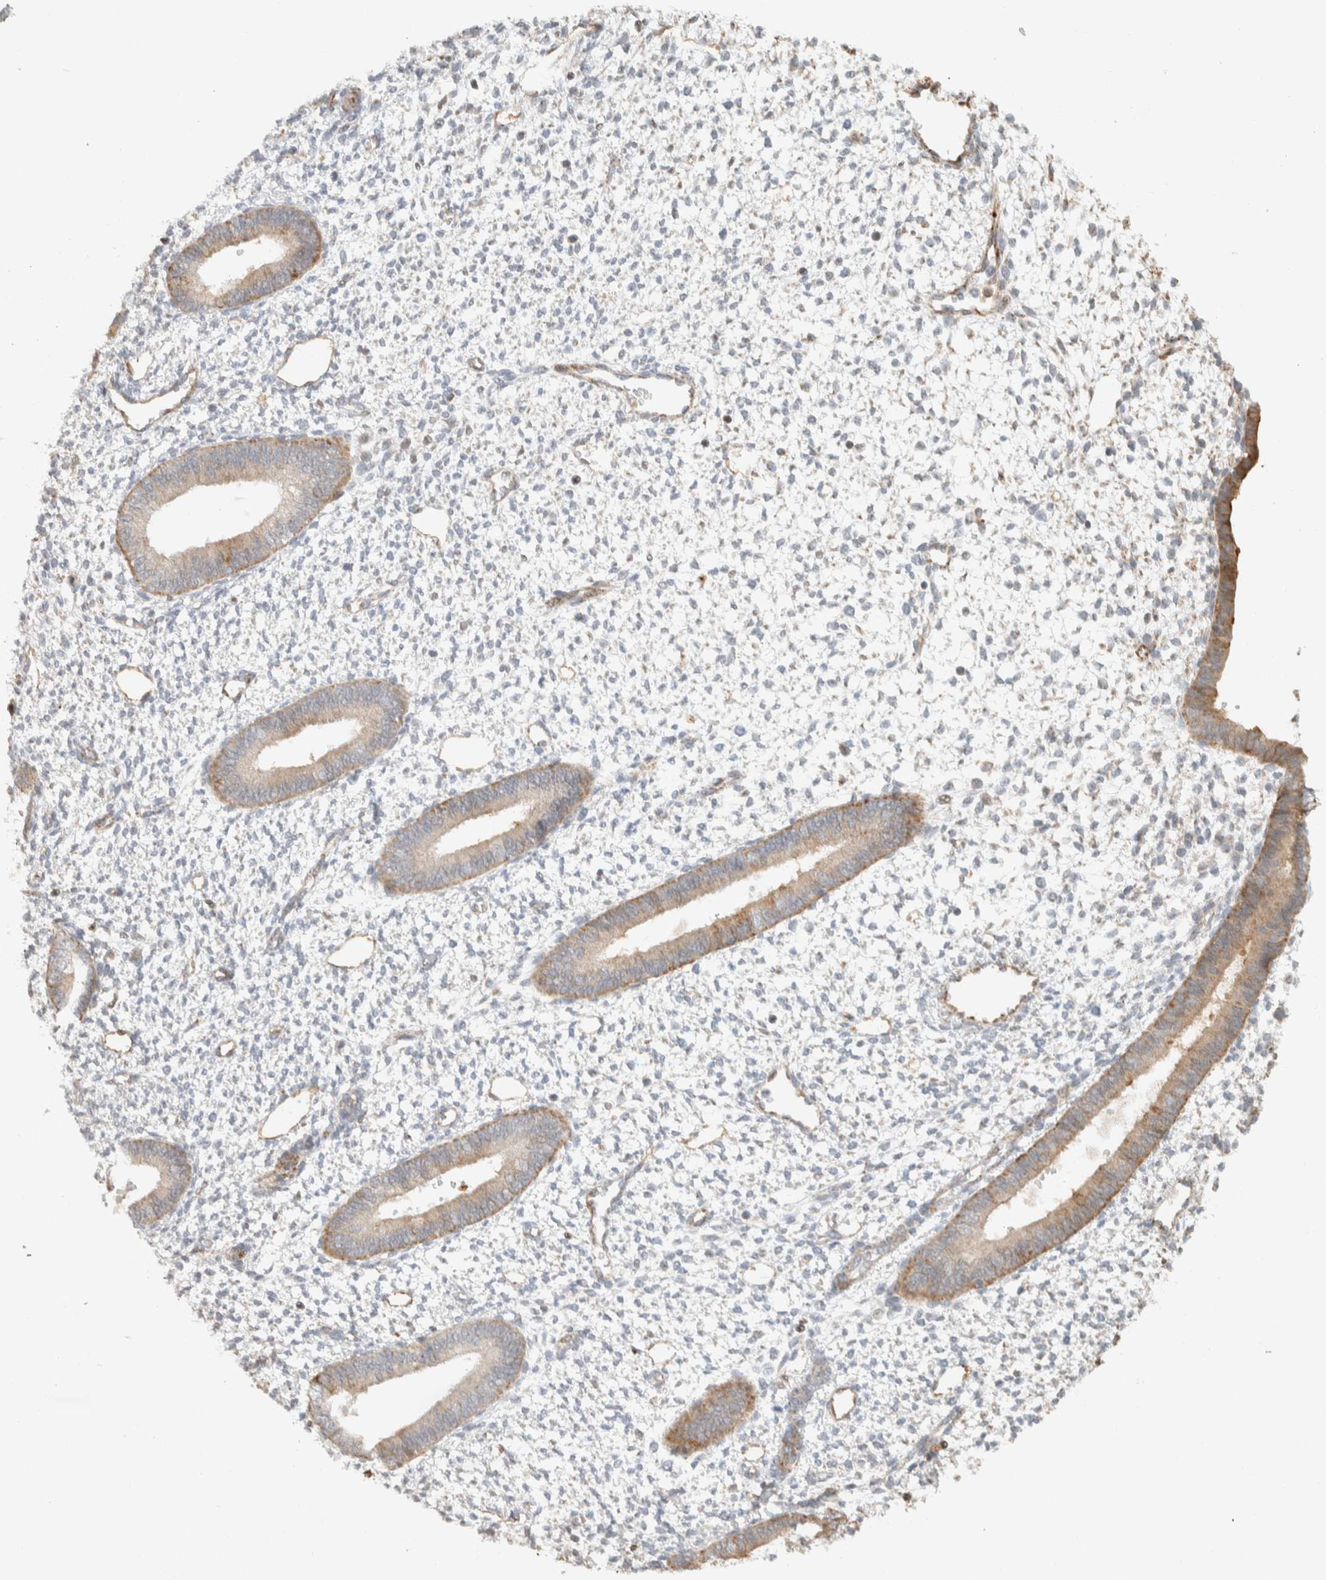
{"staining": {"intensity": "negative", "quantity": "none", "location": "none"}, "tissue": "endometrium", "cell_type": "Cells in endometrial stroma", "image_type": "normal", "snomed": [{"axis": "morphology", "description": "Normal tissue, NOS"}, {"axis": "topography", "description": "Endometrium"}], "caption": "Immunohistochemistry image of normal endometrium: human endometrium stained with DAB exhibits no significant protein staining in cells in endometrial stroma. (DAB immunohistochemistry visualized using brightfield microscopy, high magnification).", "gene": "KIF9", "patient": {"sex": "female", "age": 46}}